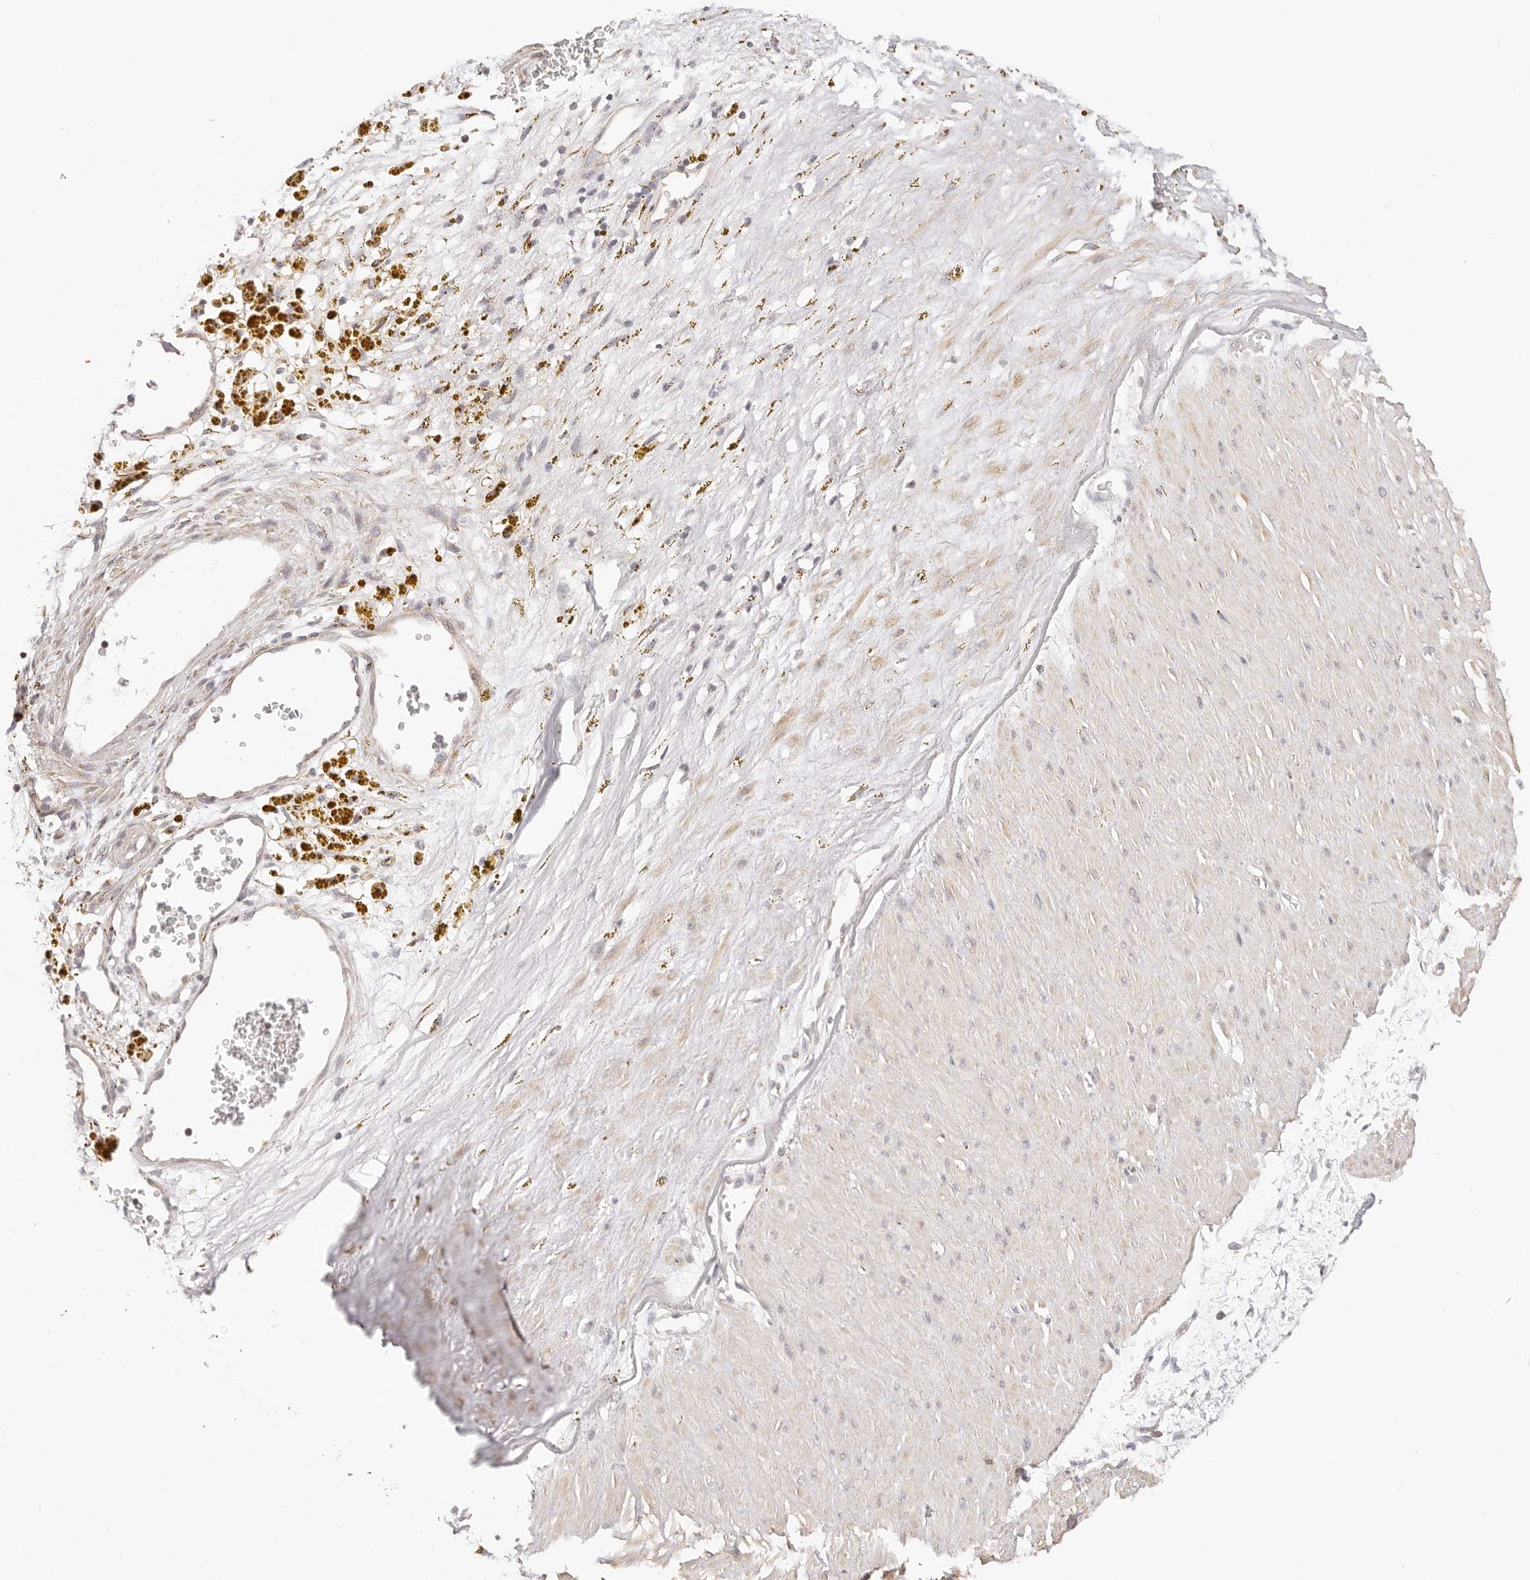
{"staining": {"intensity": "negative", "quantity": "none", "location": "none"}, "tissue": "adipose tissue", "cell_type": "Adipocytes", "image_type": "normal", "snomed": [{"axis": "morphology", "description": "Normal tissue, NOS"}, {"axis": "topography", "description": "Soft tissue"}], "caption": "This photomicrograph is of benign adipose tissue stained with IHC to label a protein in brown with the nuclei are counter-stained blue. There is no expression in adipocytes. Nuclei are stained in blue.", "gene": "KCMF1", "patient": {"sex": "male", "age": 72}}